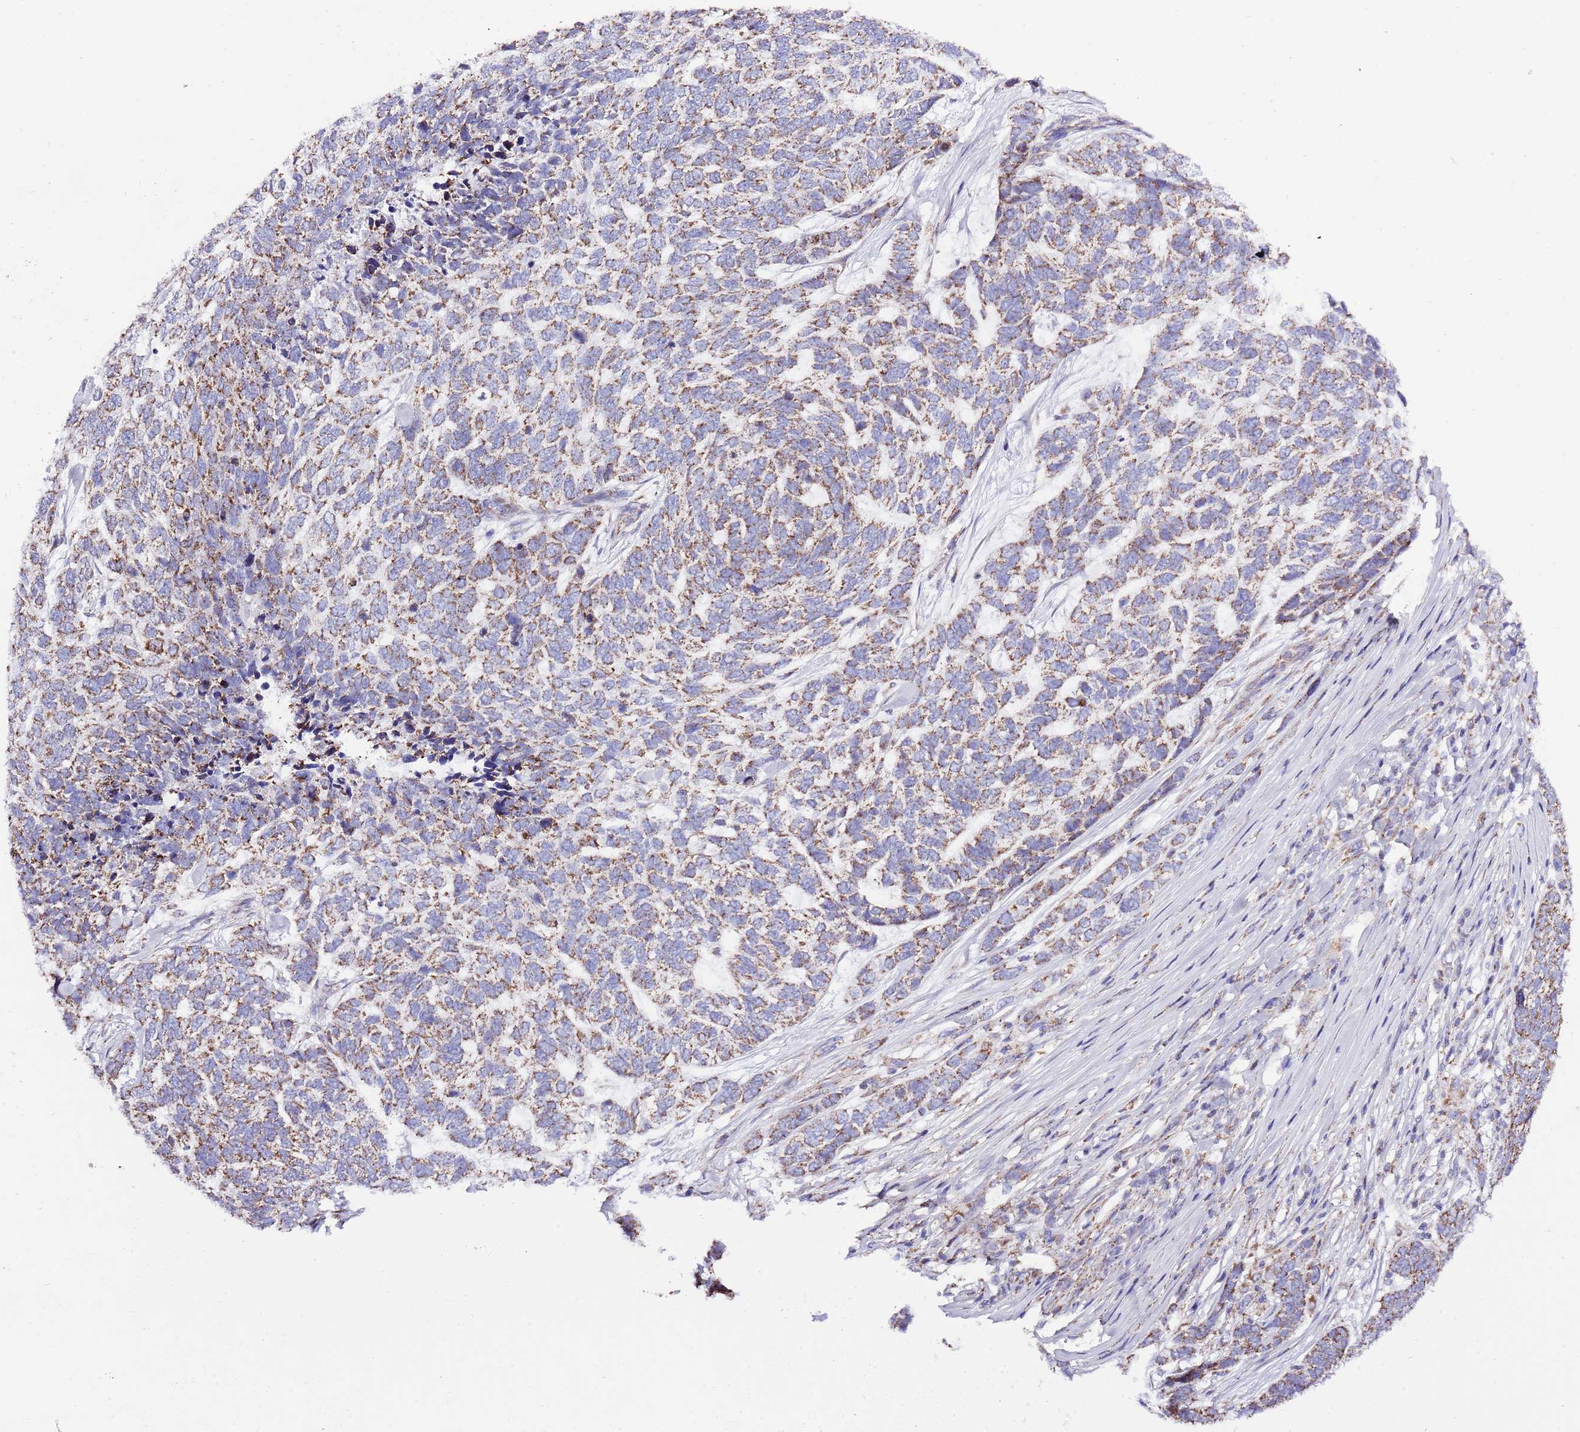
{"staining": {"intensity": "moderate", "quantity": ">75%", "location": "cytoplasmic/membranous"}, "tissue": "skin cancer", "cell_type": "Tumor cells", "image_type": "cancer", "snomed": [{"axis": "morphology", "description": "Basal cell carcinoma"}, {"axis": "topography", "description": "Skin"}], "caption": "Protein expression analysis of skin cancer (basal cell carcinoma) shows moderate cytoplasmic/membranous expression in about >75% of tumor cells. Nuclei are stained in blue.", "gene": "TEKTIP1", "patient": {"sex": "female", "age": 65}}